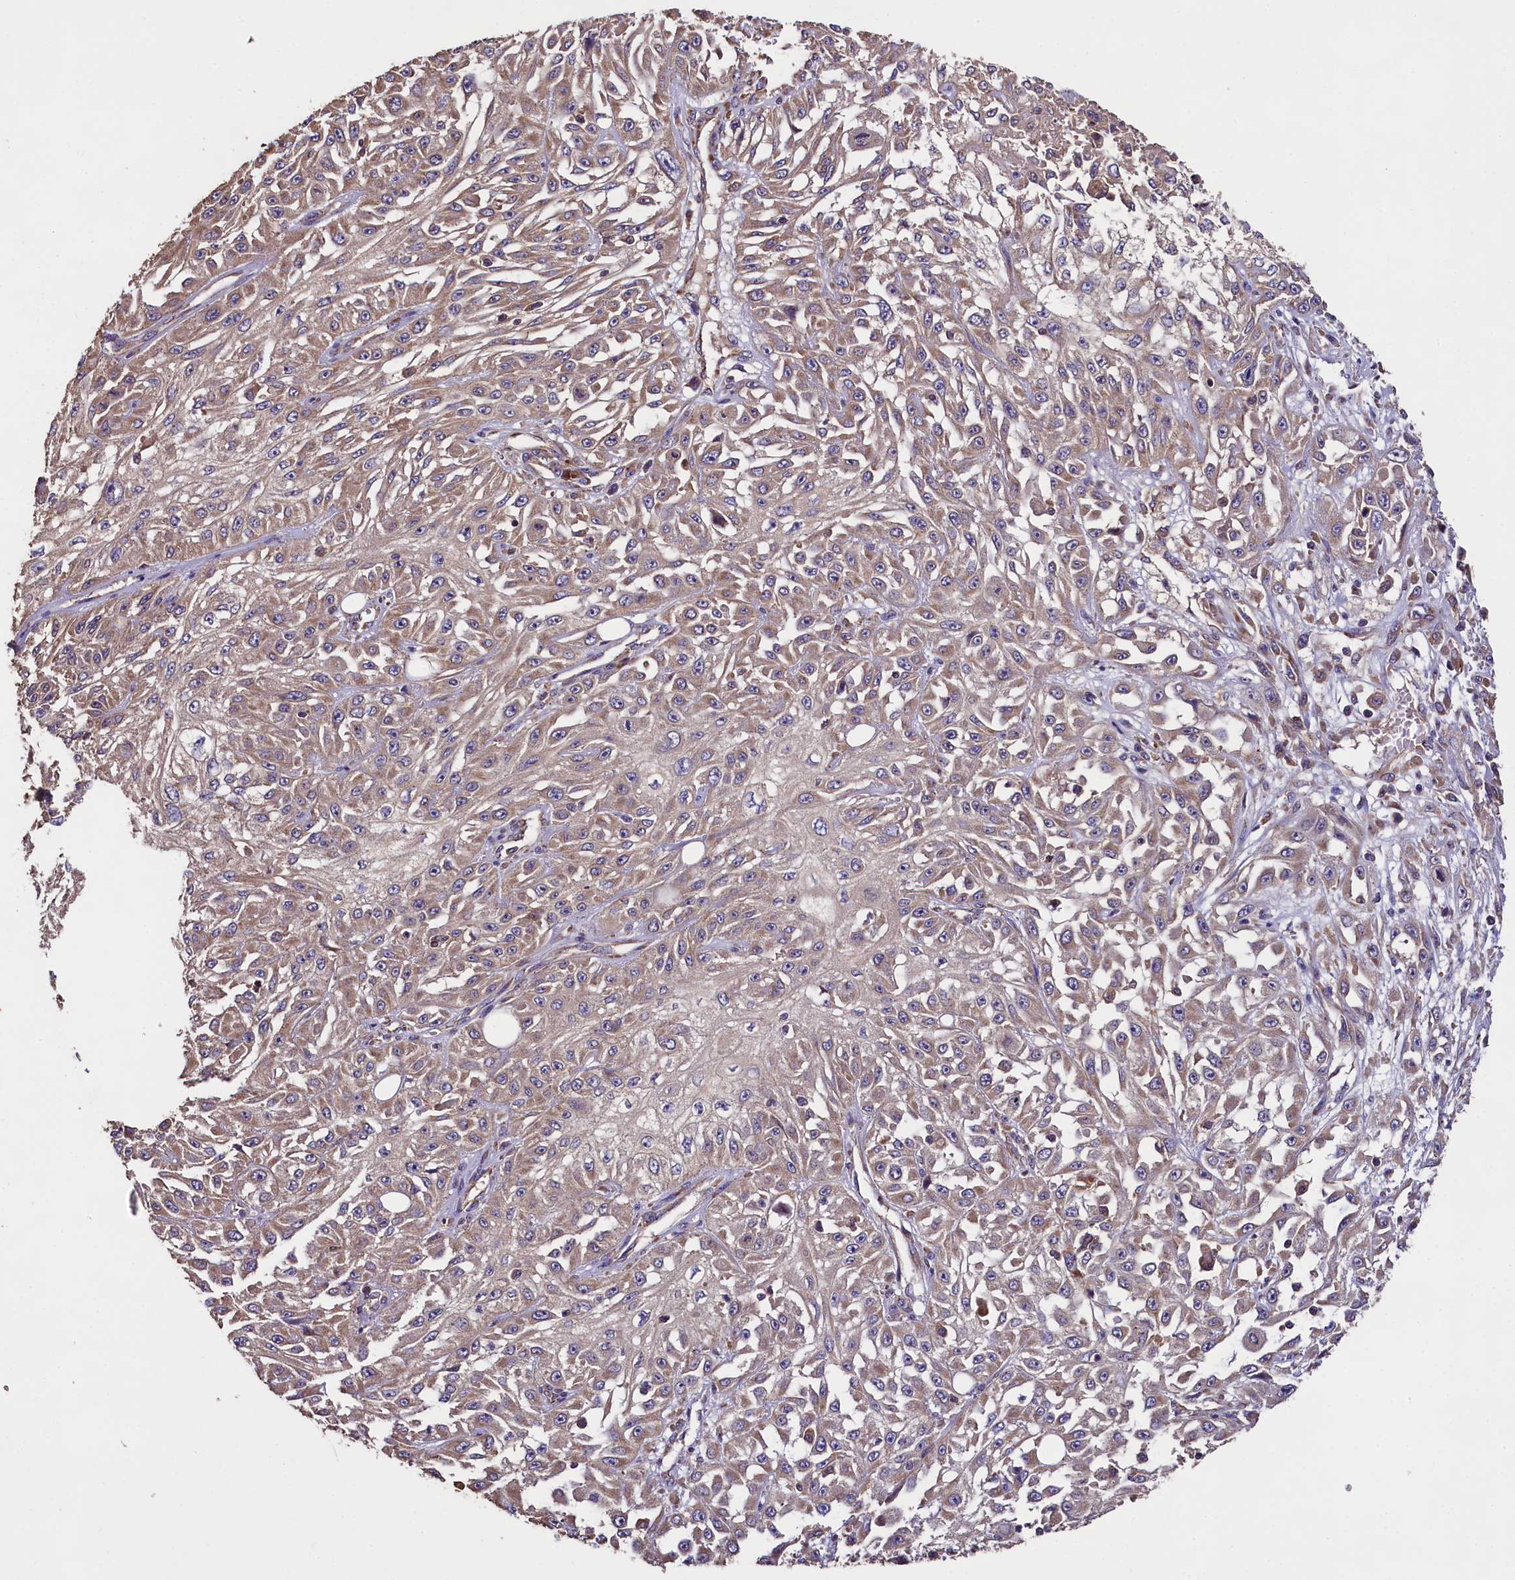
{"staining": {"intensity": "weak", "quantity": ">75%", "location": "cytoplasmic/membranous"}, "tissue": "skin cancer", "cell_type": "Tumor cells", "image_type": "cancer", "snomed": [{"axis": "morphology", "description": "Squamous cell carcinoma, NOS"}, {"axis": "morphology", "description": "Squamous cell carcinoma, metastatic, NOS"}, {"axis": "topography", "description": "Skin"}, {"axis": "topography", "description": "Lymph node"}], "caption": "A photomicrograph showing weak cytoplasmic/membranous positivity in about >75% of tumor cells in skin cancer, as visualized by brown immunohistochemical staining.", "gene": "ENKD1", "patient": {"sex": "male", "age": 75}}